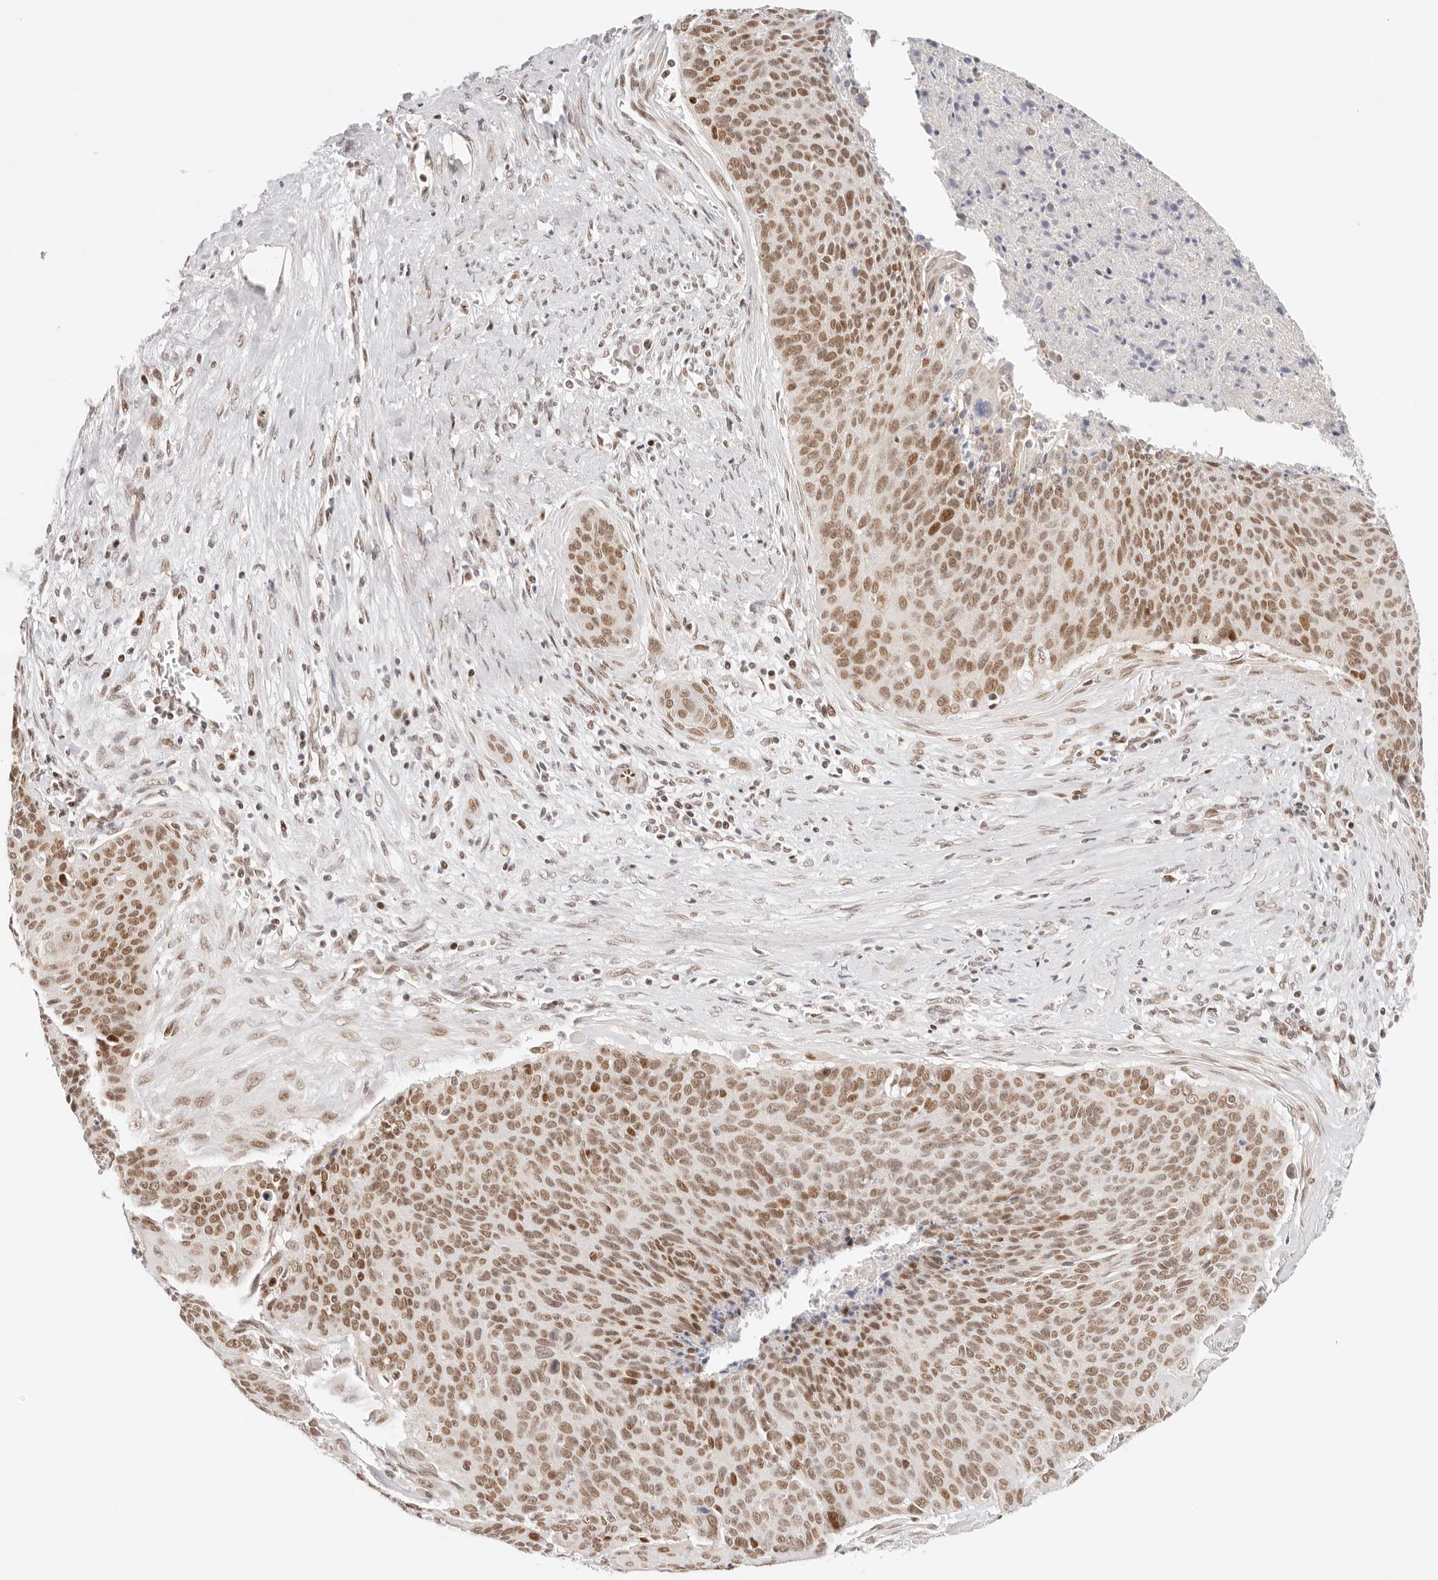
{"staining": {"intensity": "moderate", "quantity": ">75%", "location": "nuclear"}, "tissue": "cervical cancer", "cell_type": "Tumor cells", "image_type": "cancer", "snomed": [{"axis": "morphology", "description": "Squamous cell carcinoma, NOS"}, {"axis": "topography", "description": "Cervix"}], "caption": "A medium amount of moderate nuclear staining is present in about >75% of tumor cells in cervical squamous cell carcinoma tissue.", "gene": "HOXC5", "patient": {"sex": "female", "age": 55}}